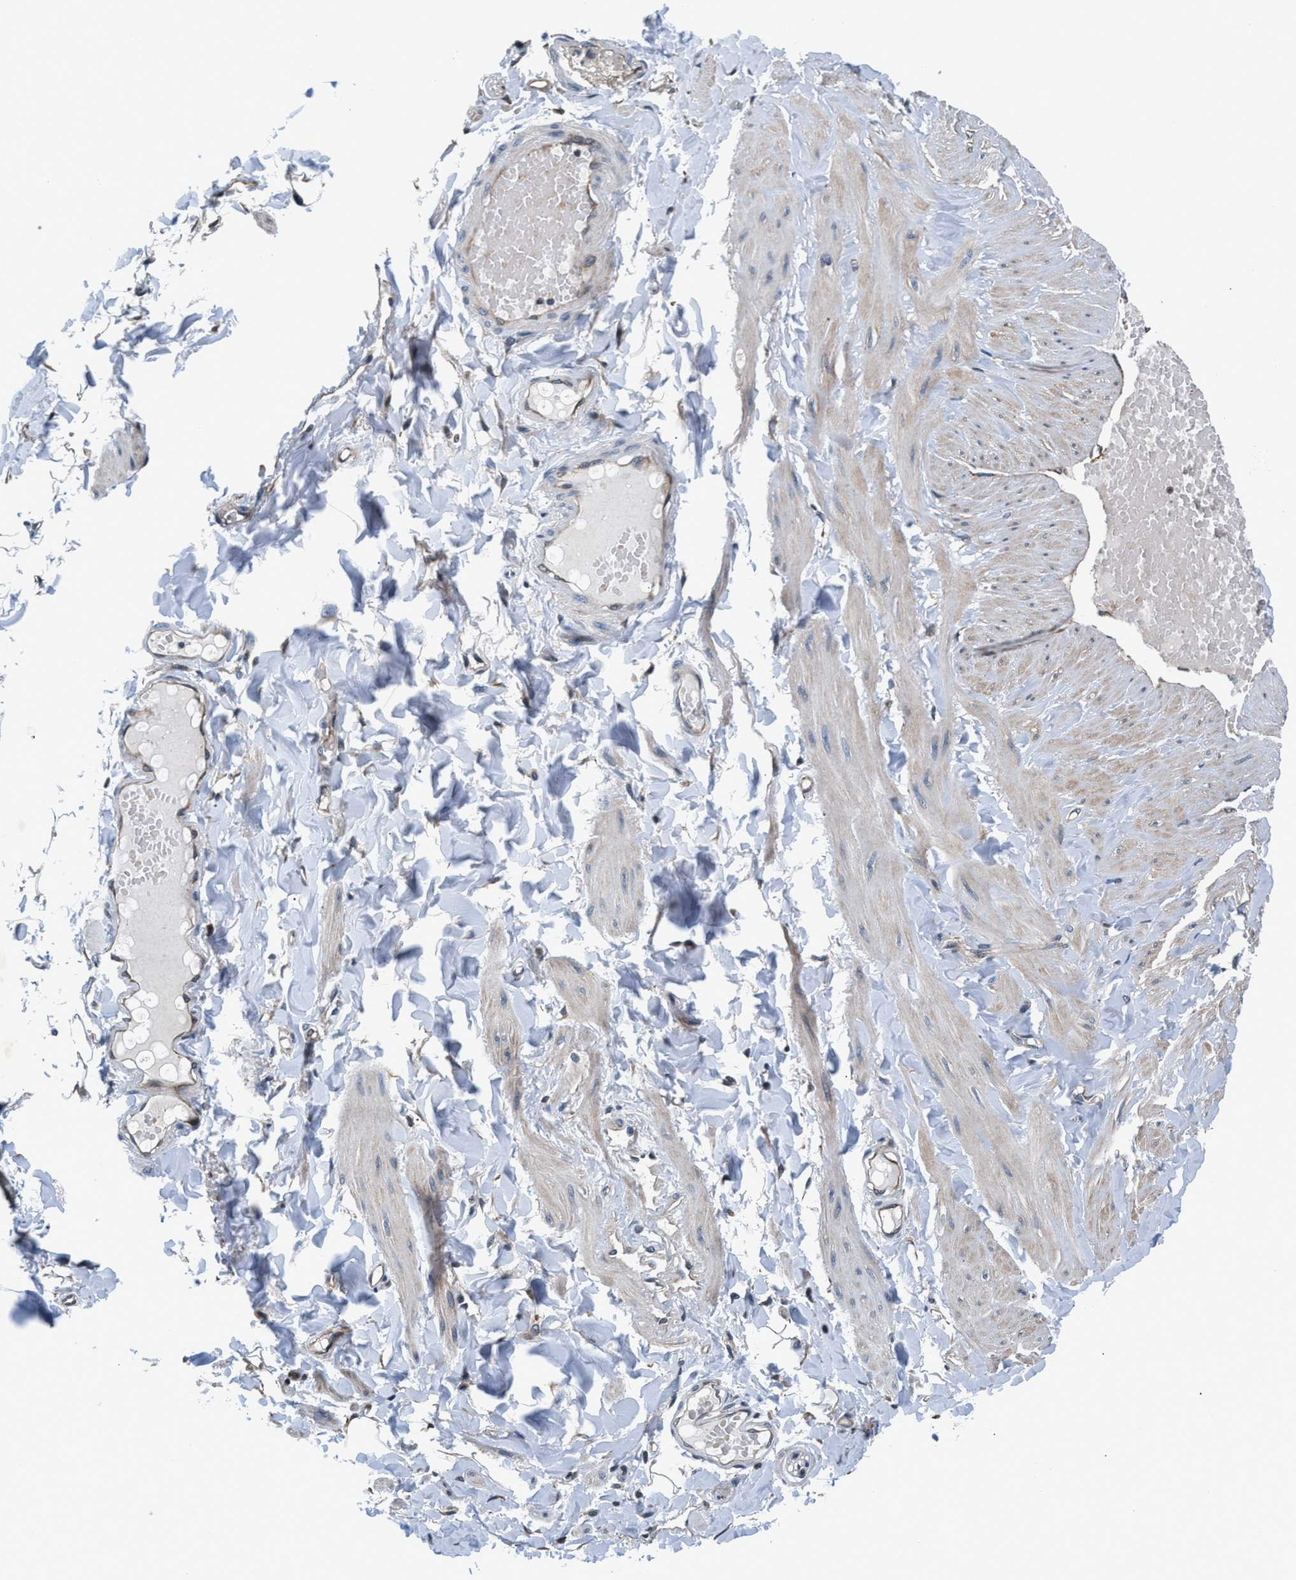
{"staining": {"intensity": "moderate", "quantity": "25%-75%", "location": "cytoplasmic/membranous"}, "tissue": "adipose tissue", "cell_type": "Adipocytes", "image_type": "normal", "snomed": [{"axis": "morphology", "description": "Normal tissue, NOS"}, {"axis": "topography", "description": "Adipose tissue"}, {"axis": "topography", "description": "Vascular tissue"}, {"axis": "topography", "description": "Peripheral nerve tissue"}], "caption": "Protein staining exhibits moderate cytoplasmic/membranous staining in about 25%-75% of adipocytes in benign adipose tissue. (brown staining indicates protein expression, while blue staining denotes nuclei).", "gene": "PRPSAP2", "patient": {"sex": "male", "age": 25}}